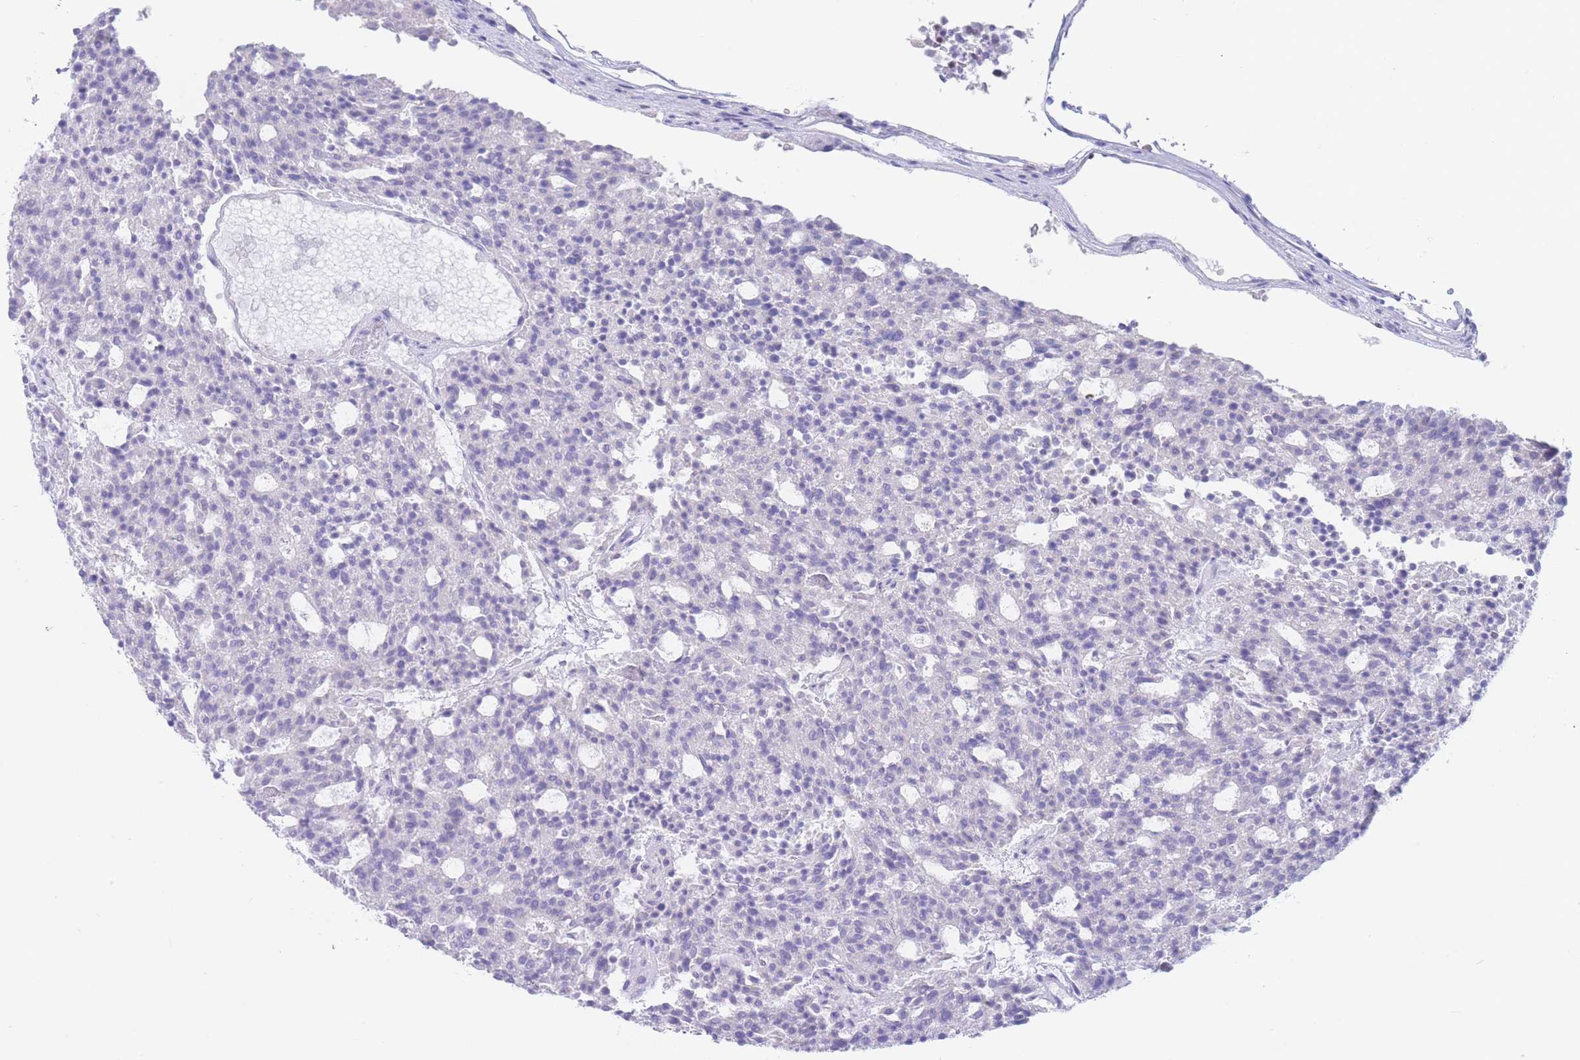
{"staining": {"intensity": "weak", "quantity": "<25%", "location": "nuclear"}, "tissue": "carcinoid", "cell_type": "Tumor cells", "image_type": "cancer", "snomed": [{"axis": "morphology", "description": "Carcinoid, malignant, NOS"}, {"axis": "topography", "description": "Pancreas"}], "caption": "Immunohistochemical staining of human malignant carcinoid demonstrates no significant positivity in tumor cells.", "gene": "PSMB5", "patient": {"sex": "female", "age": 54}}